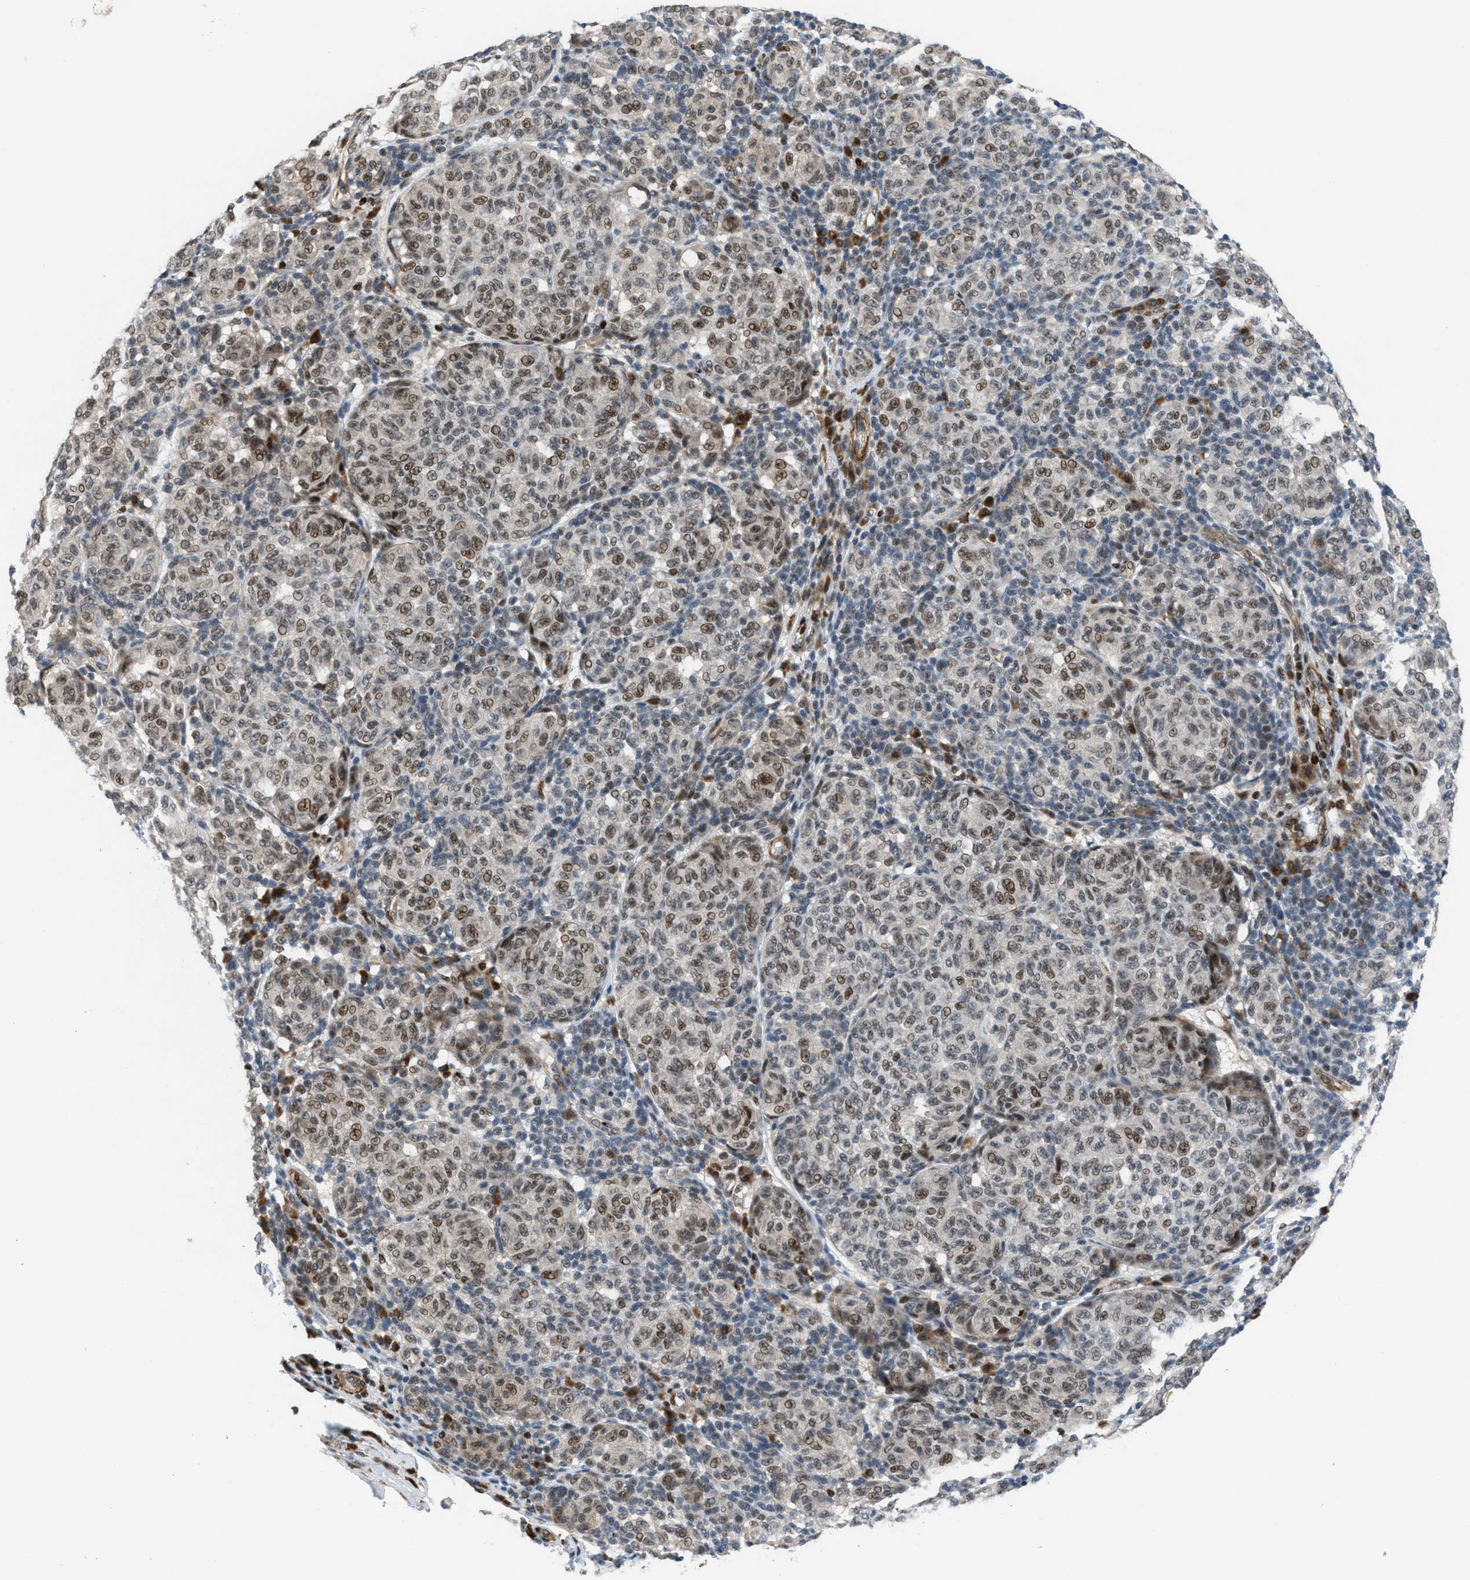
{"staining": {"intensity": "moderate", "quantity": "25%-75%", "location": "cytoplasmic/membranous,nuclear"}, "tissue": "melanoma", "cell_type": "Tumor cells", "image_type": "cancer", "snomed": [{"axis": "morphology", "description": "Malignant melanoma, NOS"}, {"axis": "topography", "description": "Skin"}], "caption": "About 25%-75% of tumor cells in melanoma reveal moderate cytoplasmic/membranous and nuclear protein positivity as visualized by brown immunohistochemical staining.", "gene": "ZNF276", "patient": {"sex": "male", "age": 59}}